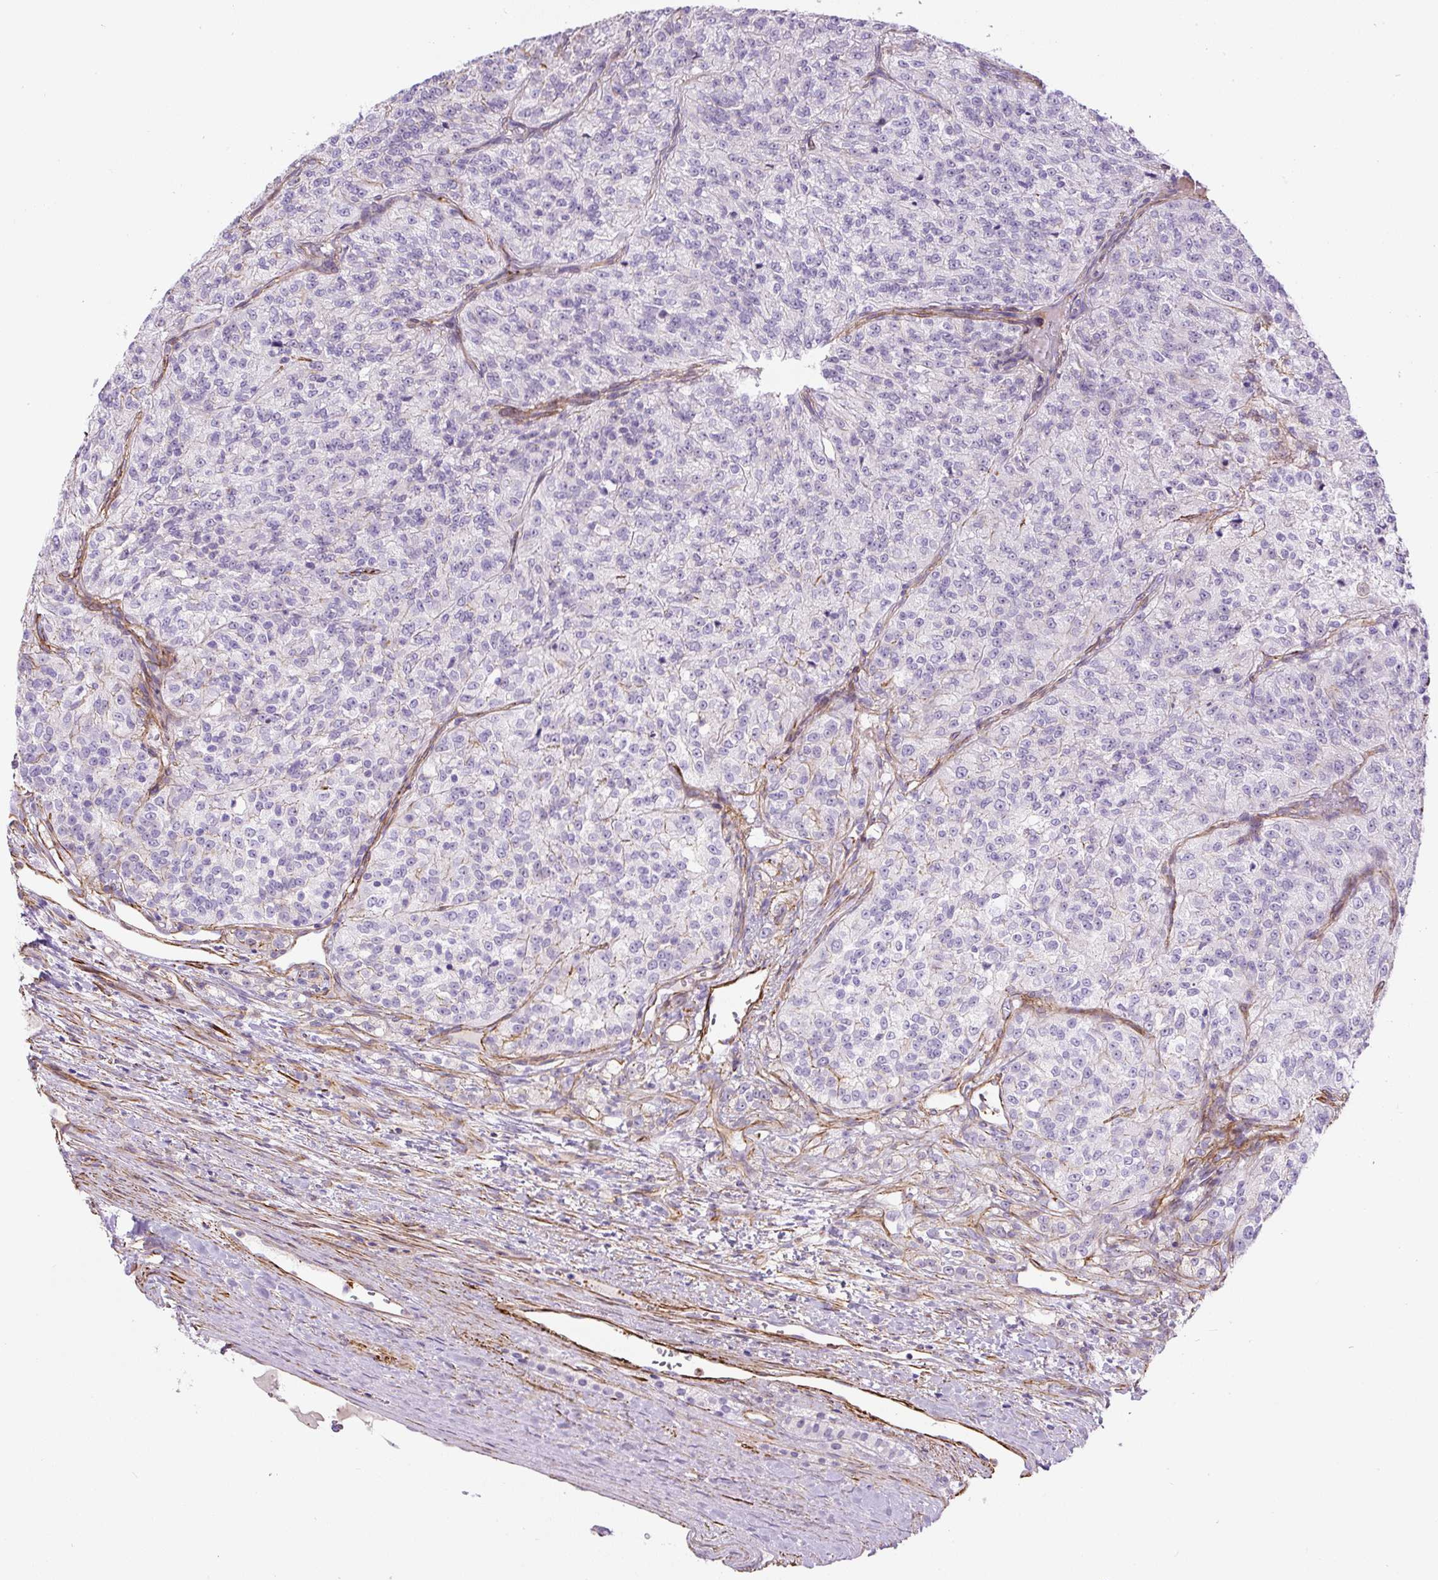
{"staining": {"intensity": "negative", "quantity": "none", "location": "none"}, "tissue": "renal cancer", "cell_type": "Tumor cells", "image_type": "cancer", "snomed": [{"axis": "morphology", "description": "Adenocarcinoma, NOS"}, {"axis": "topography", "description": "Kidney"}], "caption": "There is no significant expression in tumor cells of renal adenocarcinoma.", "gene": "B3GALT5", "patient": {"sex": "female", "age": 63}}